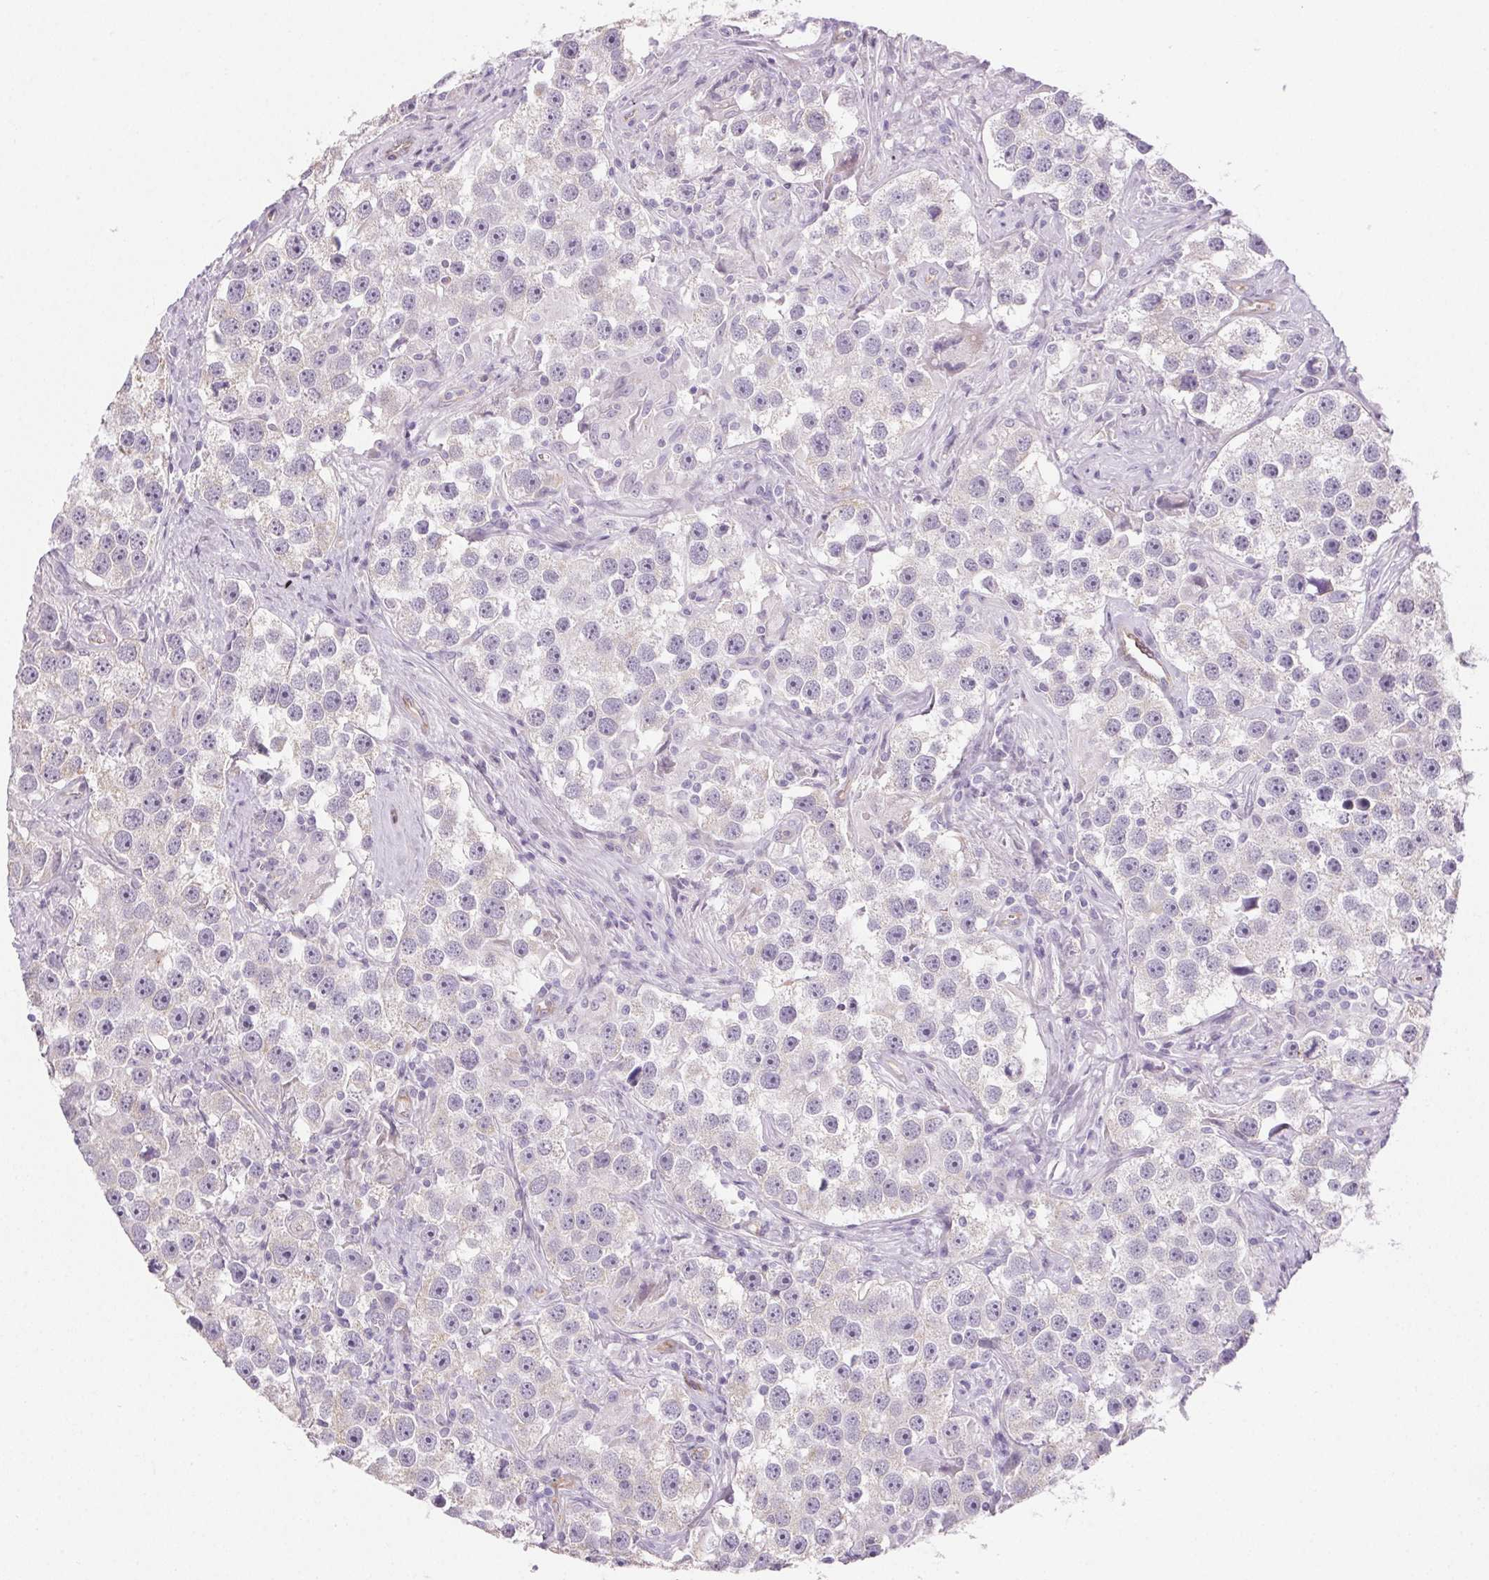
{"staining": {"intensity": "negative", "quantity": "none", "location": "none"}, "tissue": "testis cancer", "cell_type": "Tumor cells", "image_type": "cancer", "snomed": [{"axis": "morphology", "description": "Seminoma, NOS"}, {"axis": "topography", "description": "Testis"}], "caption": "IHC of human testis cancer displays no staining in tumor cells.", "gene": "SMYD1", "patient": {"sex": "male", "age": 49}}